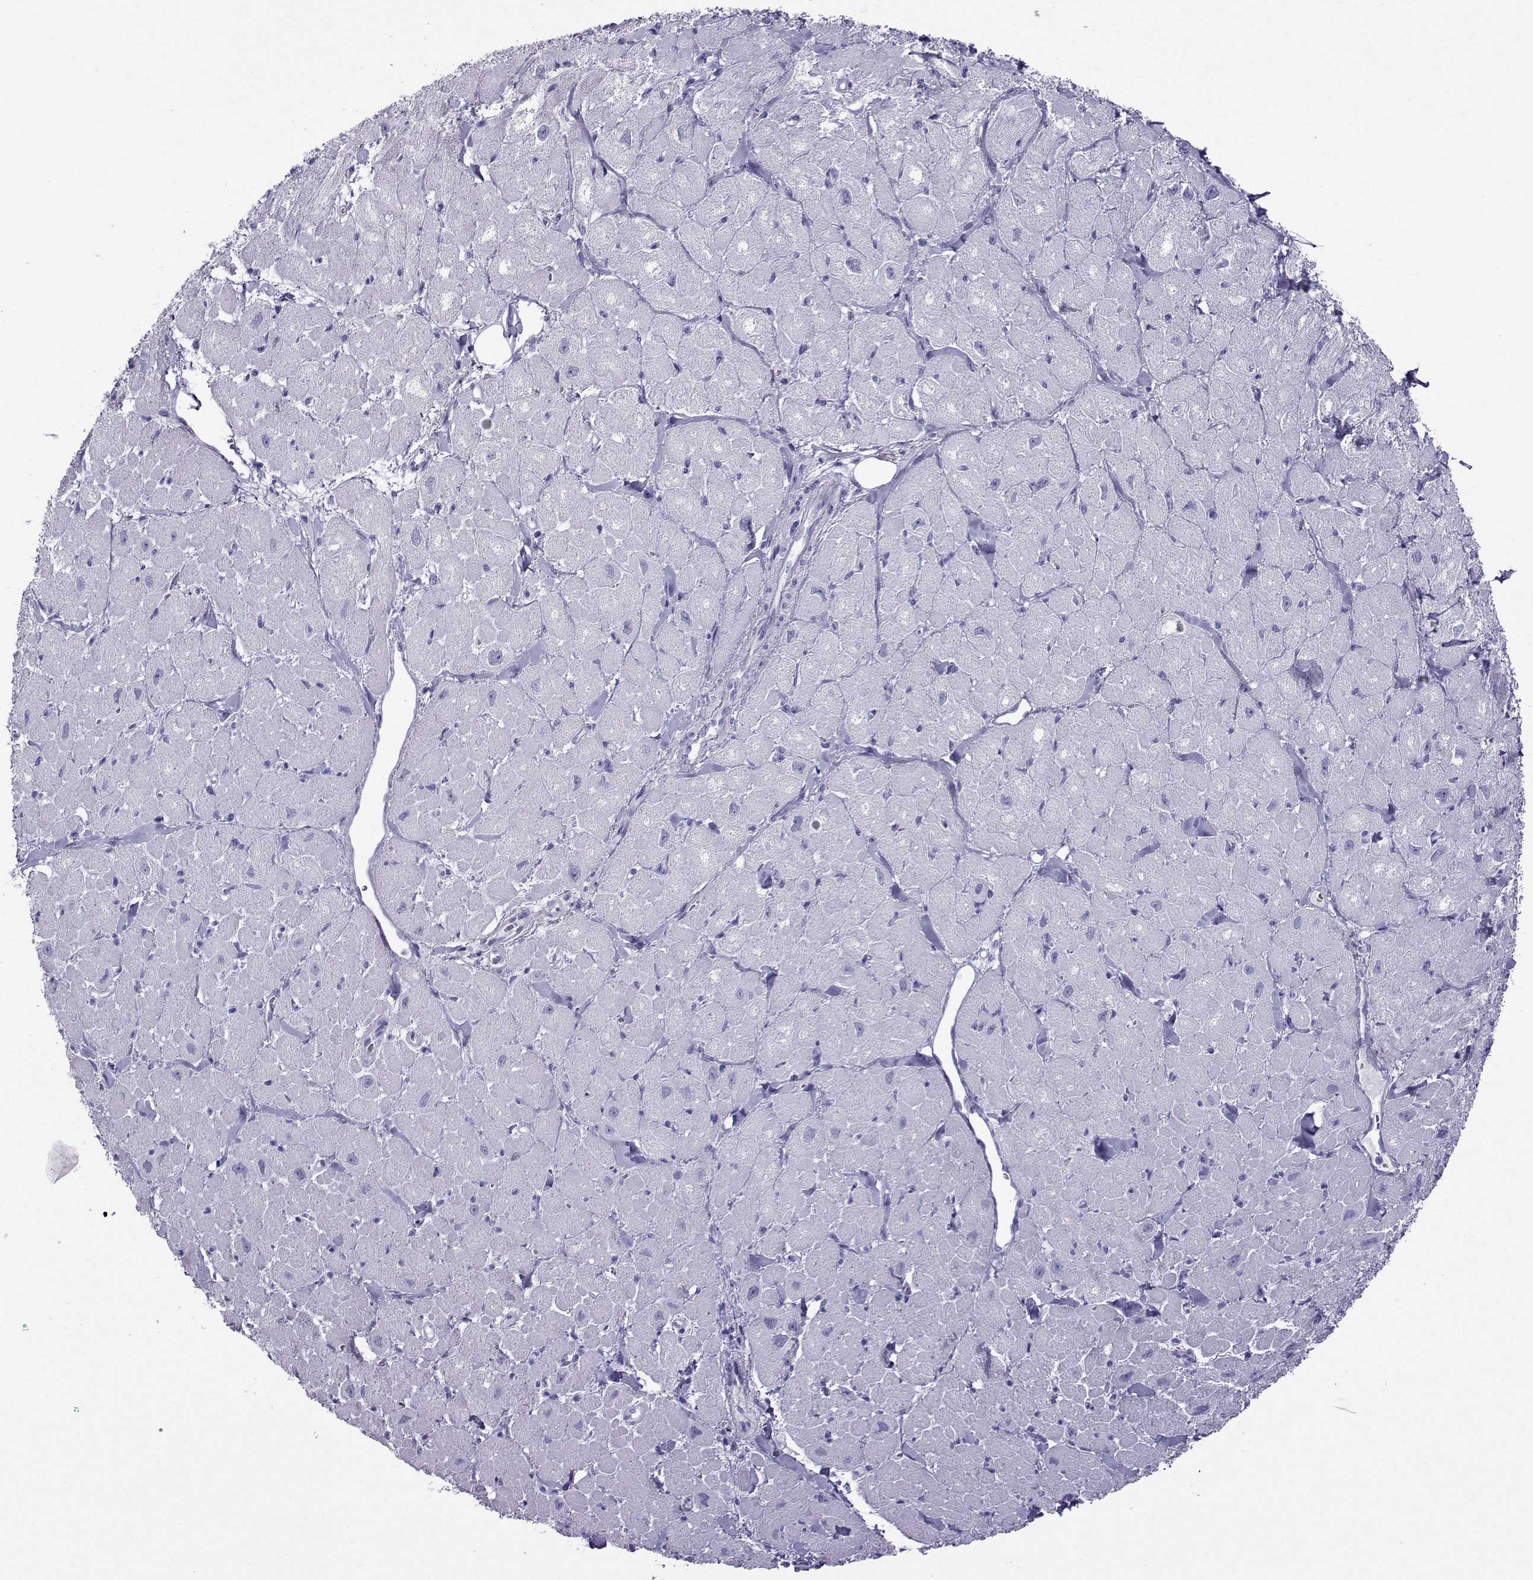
{"staining": {"intensity": "negative", "quantity": "none", "location": "none"}, "tissue": "heart muscle", "cell_type": "Cardiomyocytes", "image_type": "normal", "snomed": [{"axis": "morphology", "description": "Normal tissue, NOS"}, {"axis": "topography", "description": "Heart"}], "caption": "DAB immunohistochemical staining of unremarkable heart muscle displays no significant staining in cardiomyocytes.", "gene": "CRYBB1", "patient": {"sex": "male", "age": 60}}